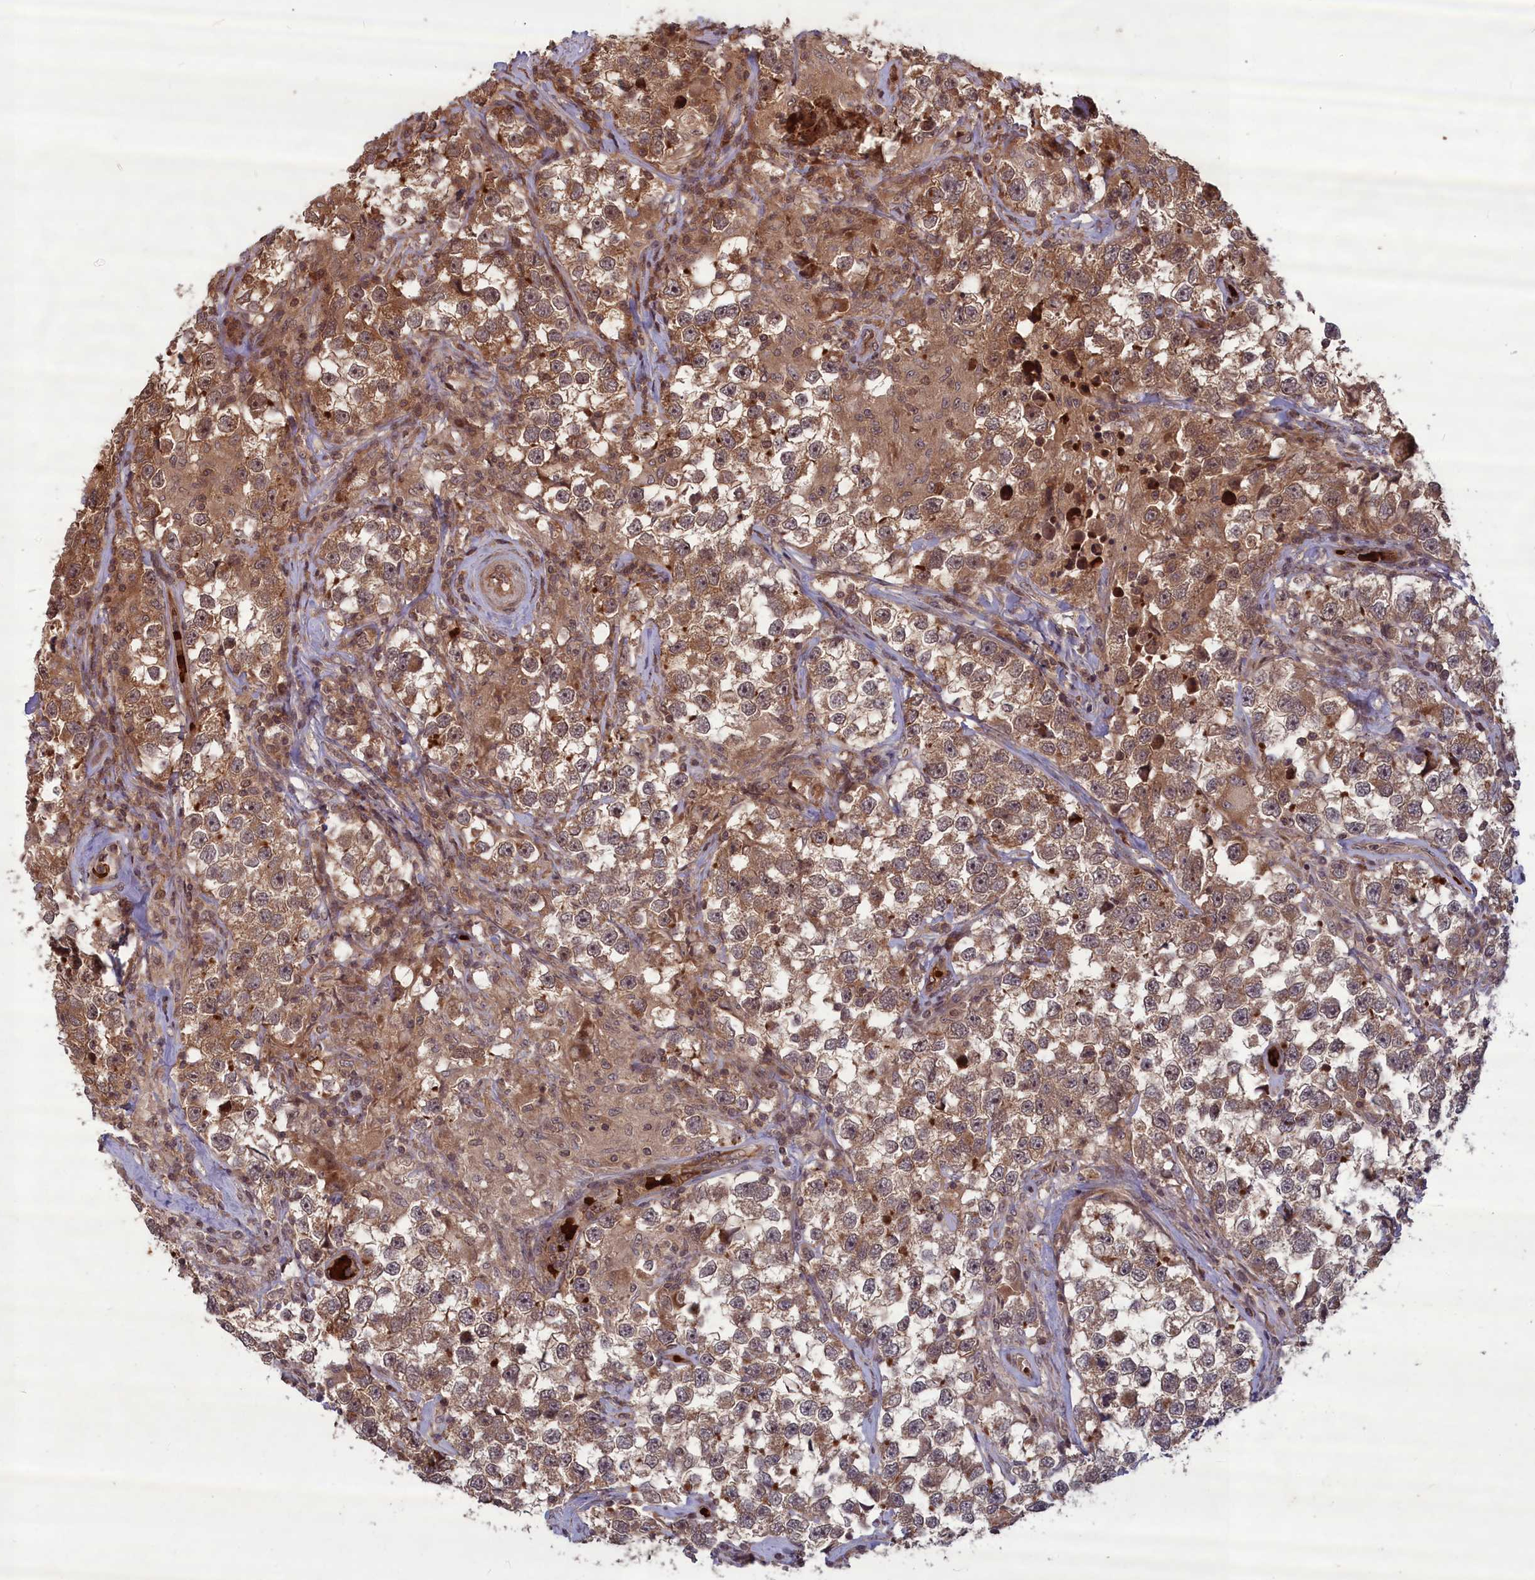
{"staining": {"intensity": "moderate", "quantity": ">75%", "location": "cytoplasmic/membranous"}, "tissue": "testis cancer", "cell_type": "Tumor cells", "image_type": "cancer", "snomed": [{"axis": "morphology", "description": "Seminoma, NOS"}, {"axis": "topography", "description": "Testis"}], "caption": "A photomicrograph of seminoma (testis) stained for a protein displays moderate cytoplasmic/membranous brown staining in tumor cells.", "gene": "SRMS", "patient": {"sex": "male", "age": 46}}